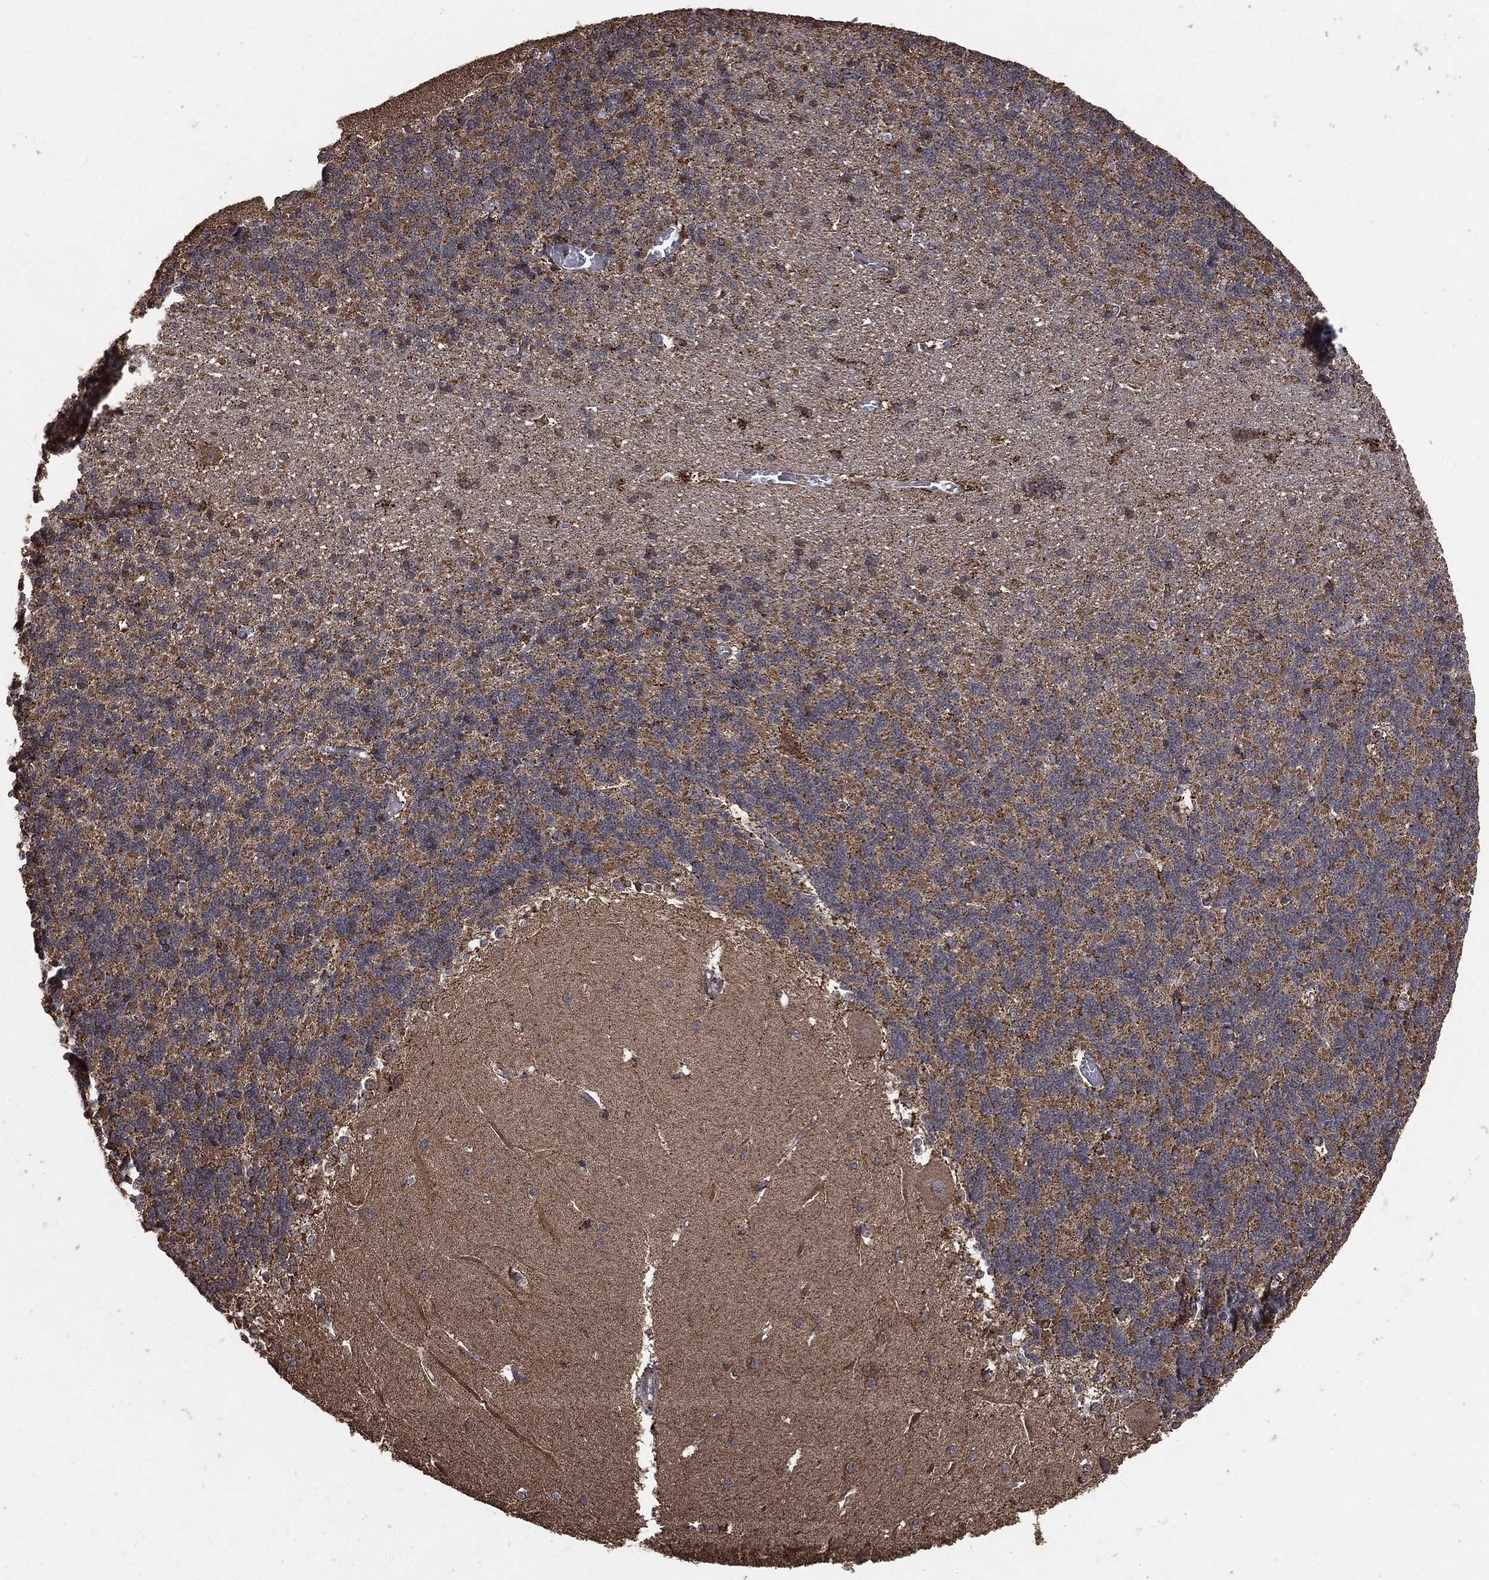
{"staining": {"intensity": "negative", "quantity": "none", "location": "none"}, "tissue": "cerebellum", "cell_type": "Cells in granular layer", "image_type": "normal", "snomed": [{"axis": "morphology", "description": "Normal tissue, NOS"}, {"axis": "topography", "description": "Cerebellum"}], "caption": "There is no significant expression in cells in granular layer of cerebellum.", "gene": "MTOR", "patient": {"sex": "male", "age": 37}}